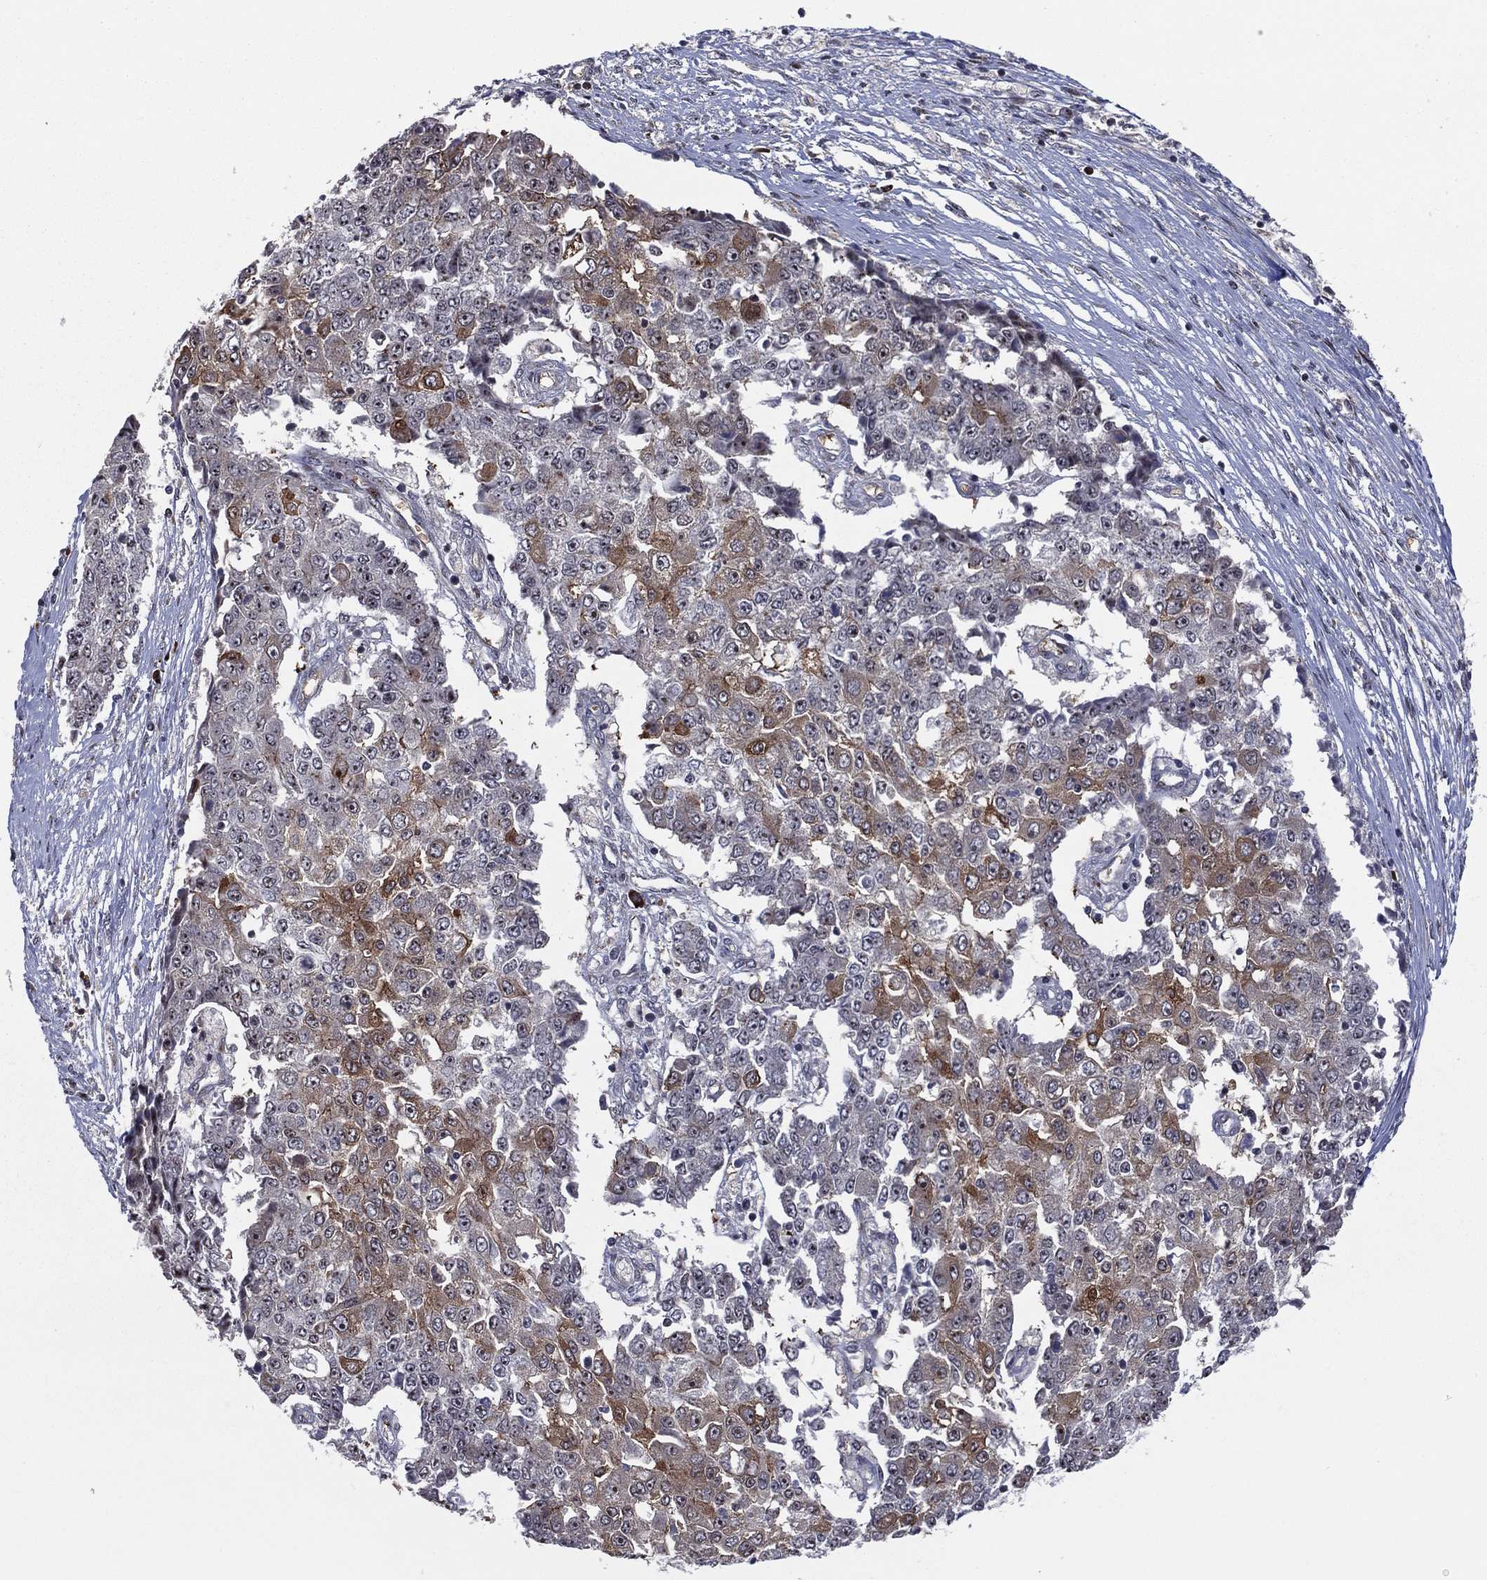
{"staining": {"intensity": "strong", "quantity": ">75%", "location": "nuclear"}, "tissue": "ovarian cancer", "cell_type": "Tumor cells", "image_type": "cancer", "snomed": [{"axis": "morphology", "description": "Carcinoma, endometroid"}, {"axis": "topography", "description": "Ovary"}], "caption": "A brown stain highlights strong nuclear expression of a protein in human ovarian cancer (endometroid carcinoma) tumor cells.", "gene": "VHL", "patient": {"sex": "female", "age": 42}}